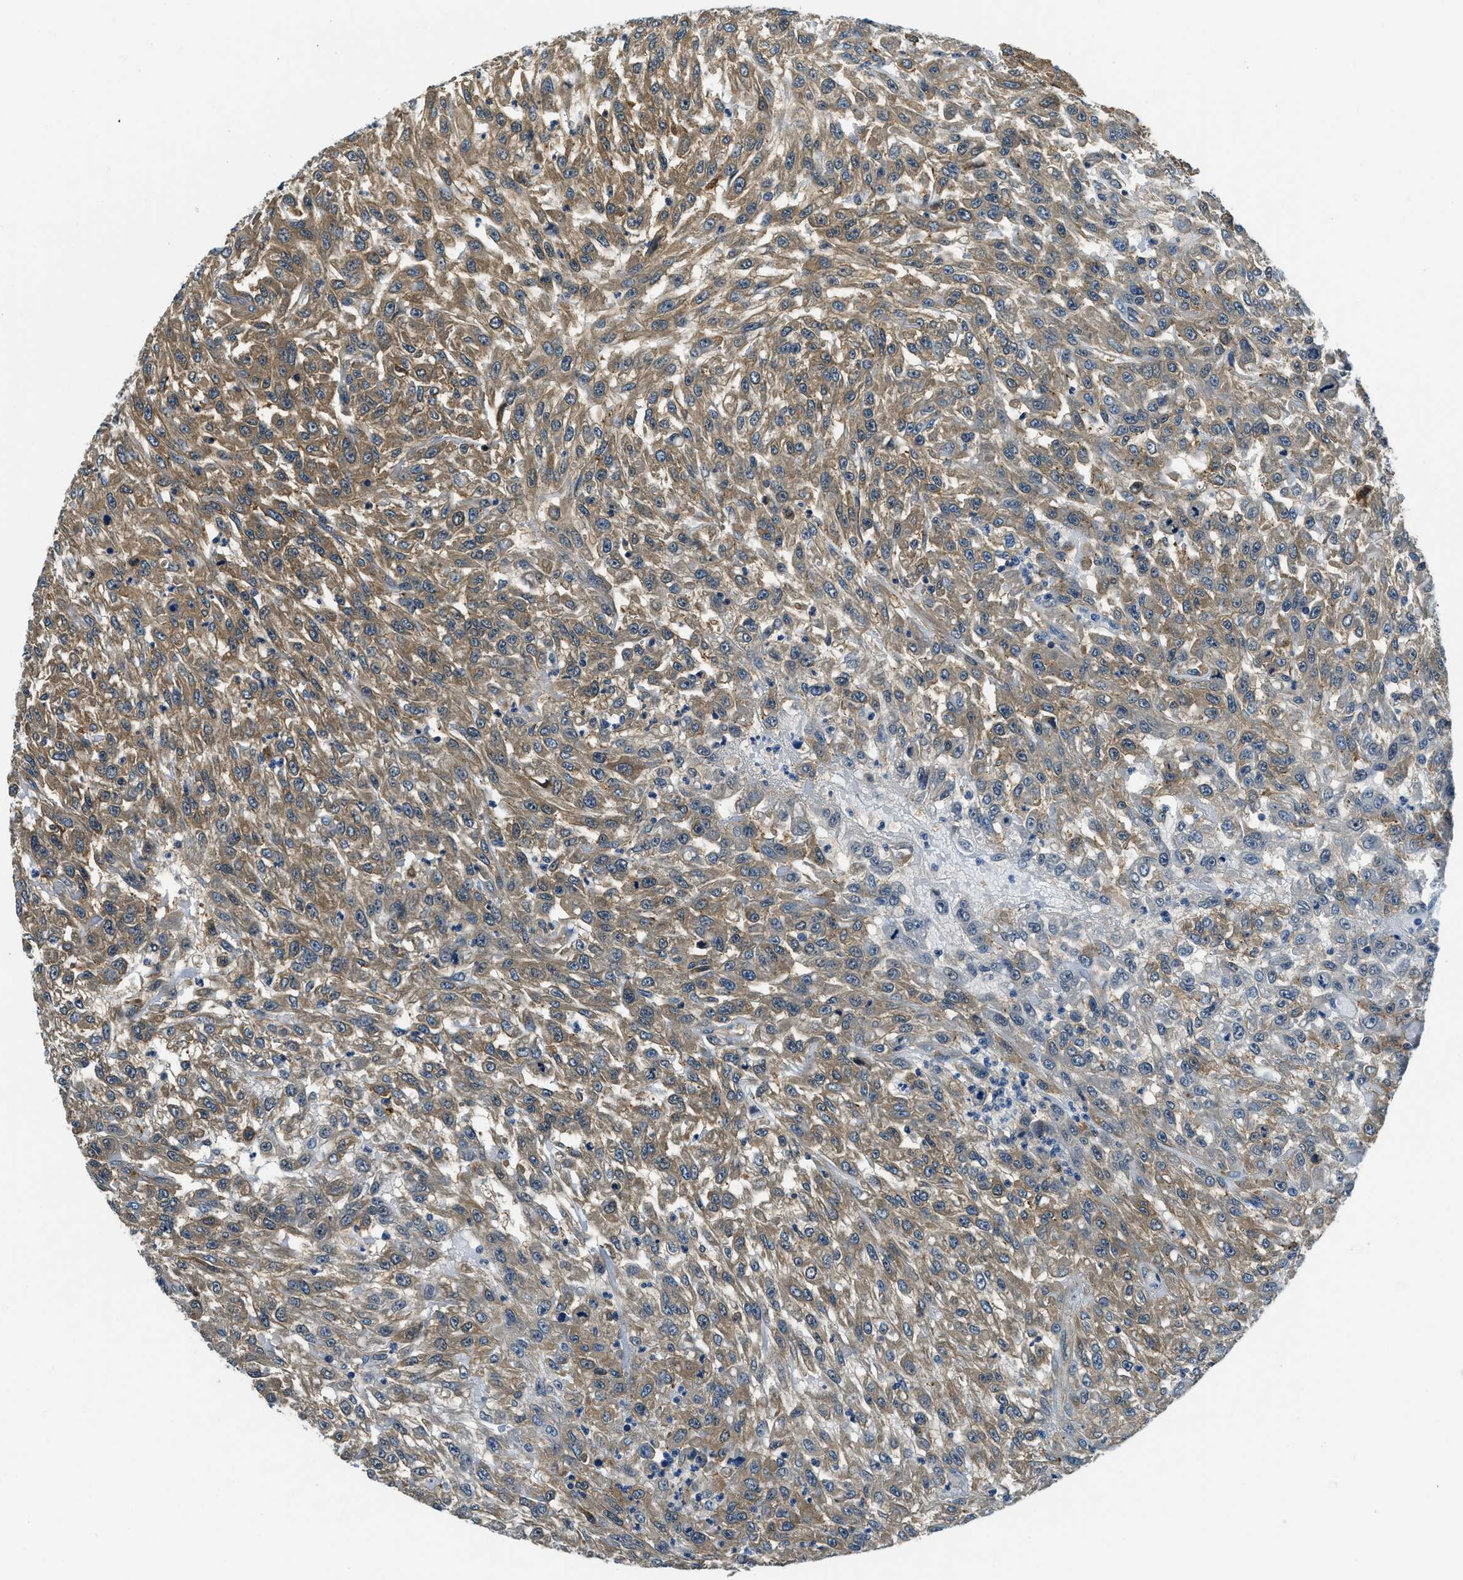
{"staining": {"intensity": "moderate", "quantity": ">75%", "location": "cytoplasmic/membranous"}, "tissue": "urothelial cancer", "cell_type": "Tumor cells", "image_type": "cancer", "snomed": [{"axis": "morphology", "description": "Urothelial carcinoma, High grade"}, {"axis": "topography", "description": "Urinary bladder"}], "caption": "A medium amount of moderate cytoplasmic/membranous staining is present in about >75% of tumor cells in urothelial cancer tissue. Using DAB (3,3'-diaminobenzidine) (brown) and hematoxylin (blue) stains, captured at high magnification using brightfield microscopy.", "gene": "TWF1", "patient": {"sex": "male", "age": 46}}